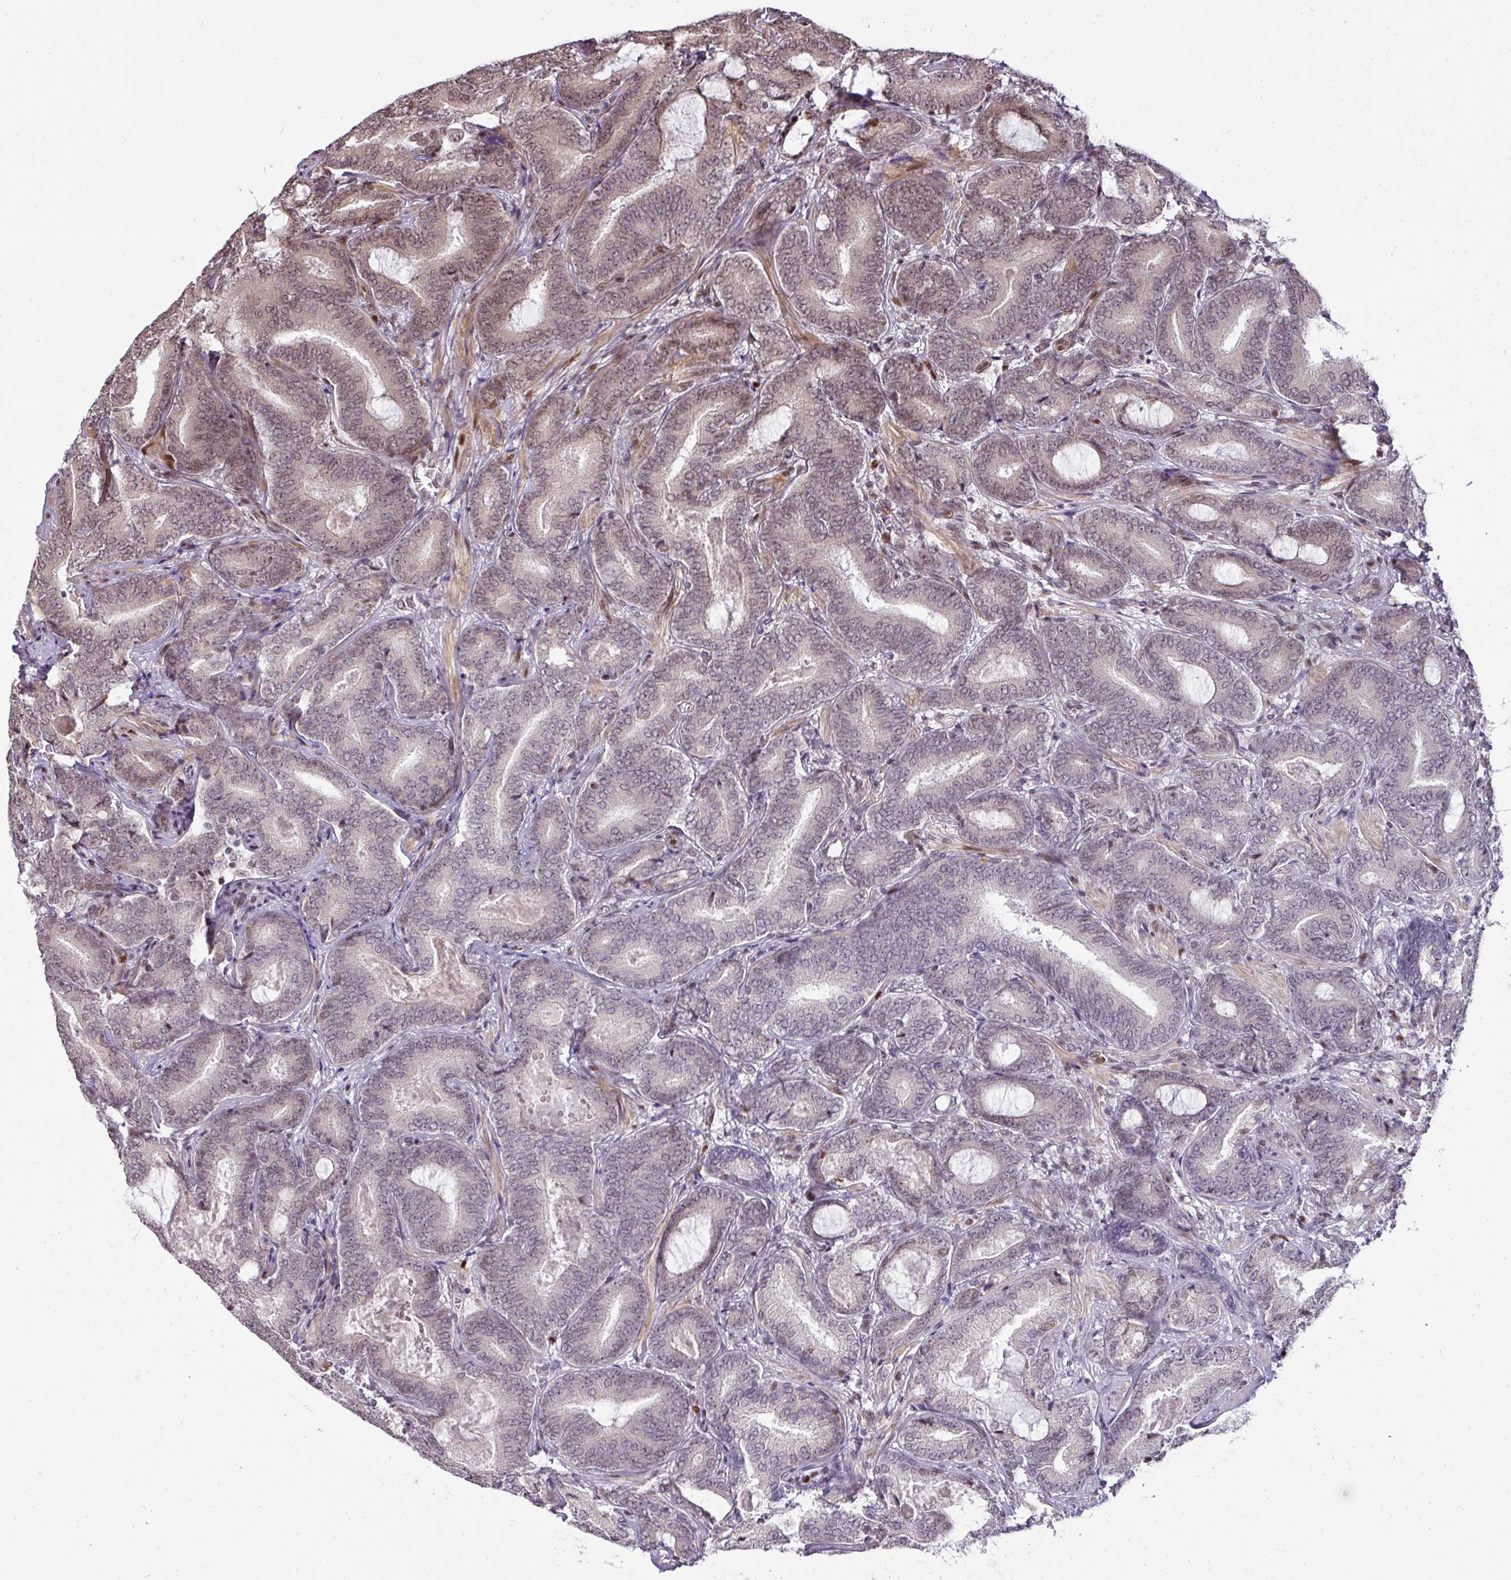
{"staining": {"intensity": "moderate", "quantity": "<25%", "location": "nuclear"}, "tissue": "prostate cancer", "cell_type": "Tumor cells", "image_type": "cancer", "snomed": [{"axis": "morphology", "description": "Adenocarcinoma, Low grade"}, {"axis": "topography", "description": "Prostate and seminal vesicle, NOS"}], "caption": "There is low levels of moderate nuclear positivity in tumor cells of low-grade adenocarcinoma (prostate), as demonstrated by immunohistochemical staining (brown color).", "gene": "MYSM1", "patient": {"sex": "male", "age": 61}}